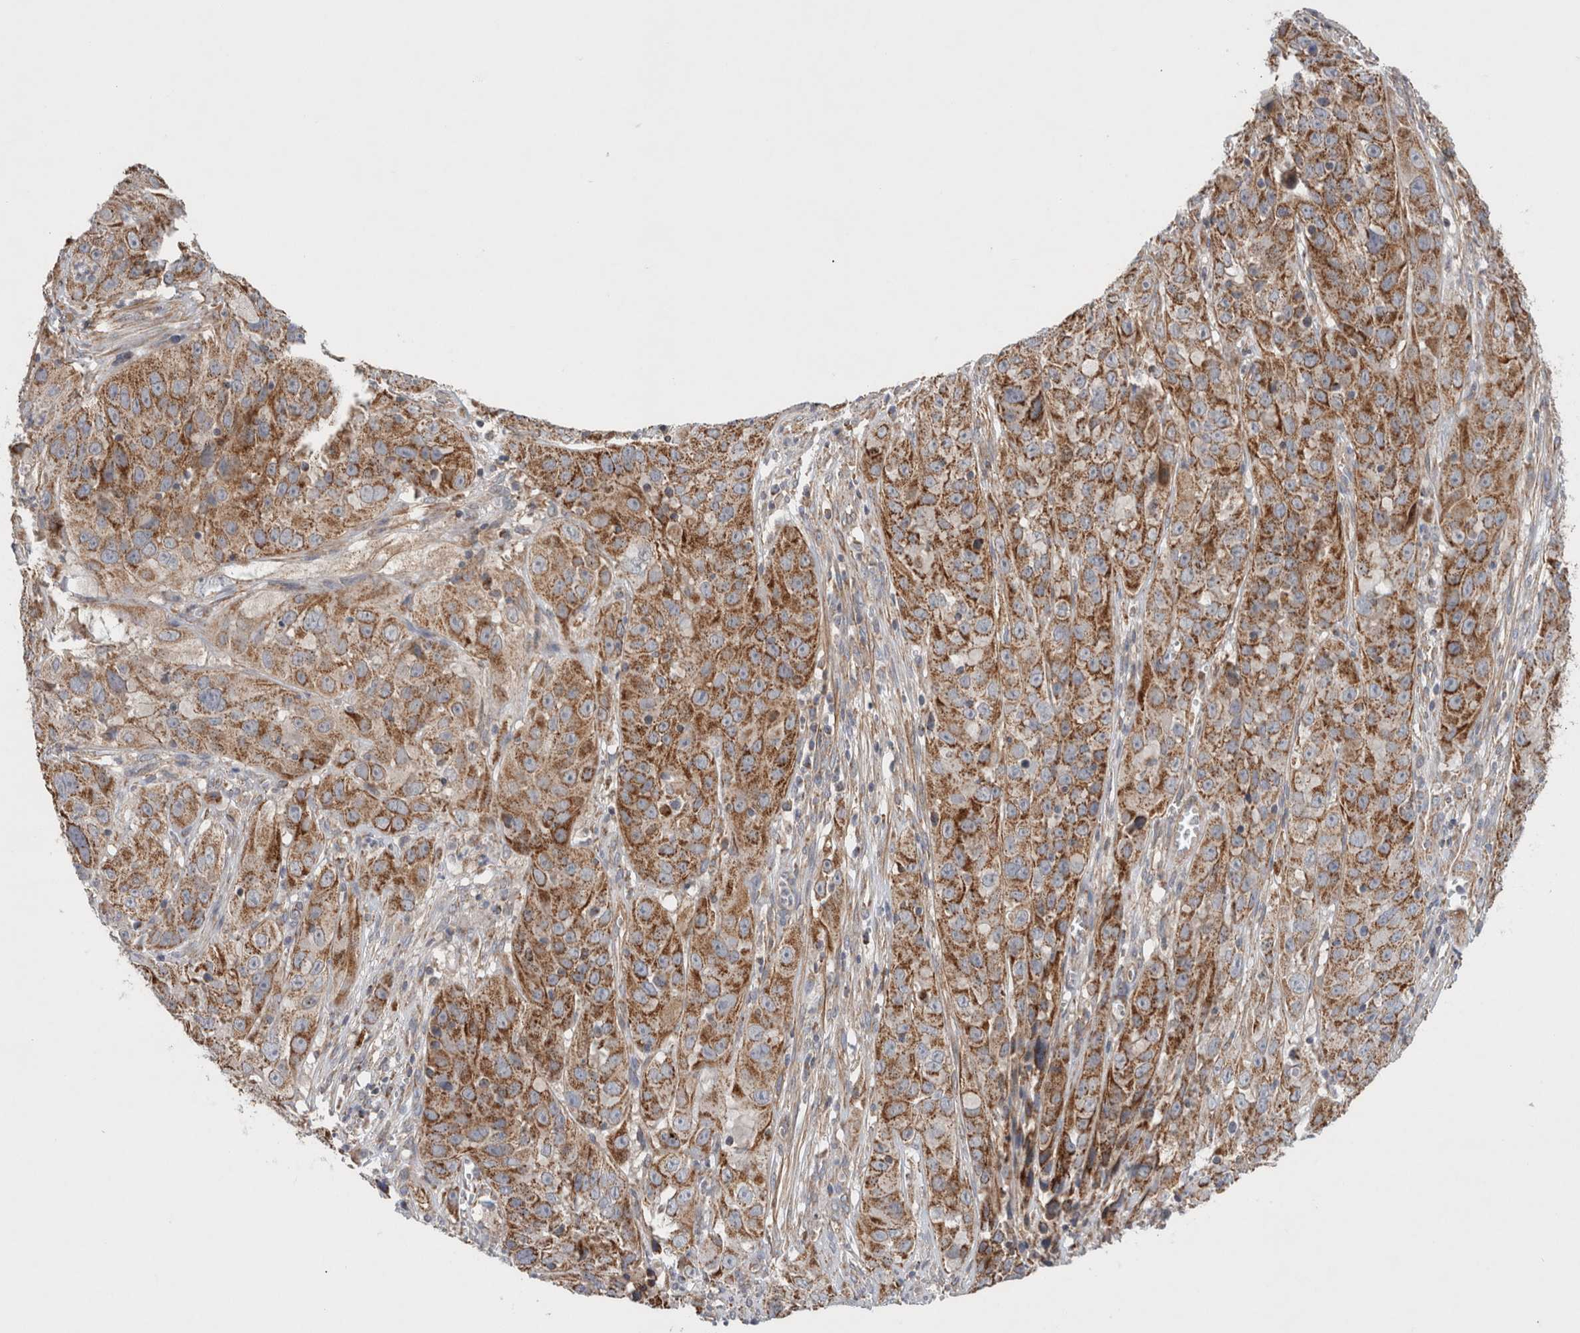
{"staining": {"intensity": "moderate", "quantity": ">75%", "location": "cytoplasmic/membranous"}, "tissue": "cervical cancer", "cell_type": "Tumor cells", "image_type": "cancer", "snomed": [{"axis": "morphology", "description": "Squamous cell carcinoma, NOS"}, {"axis": "topography", "description": "Cervix"}], "caption": "Protein analysis of cervical squamous cell carcinoma tissue demonstrates moderate cytoplasmic/membranous staining in about >75% of tumor cells. (DAB IHC, brown staining for protein, blue staining for nuclei).", "gene": "MRPS28", "patient": {"sex": "female", "age": 32}}